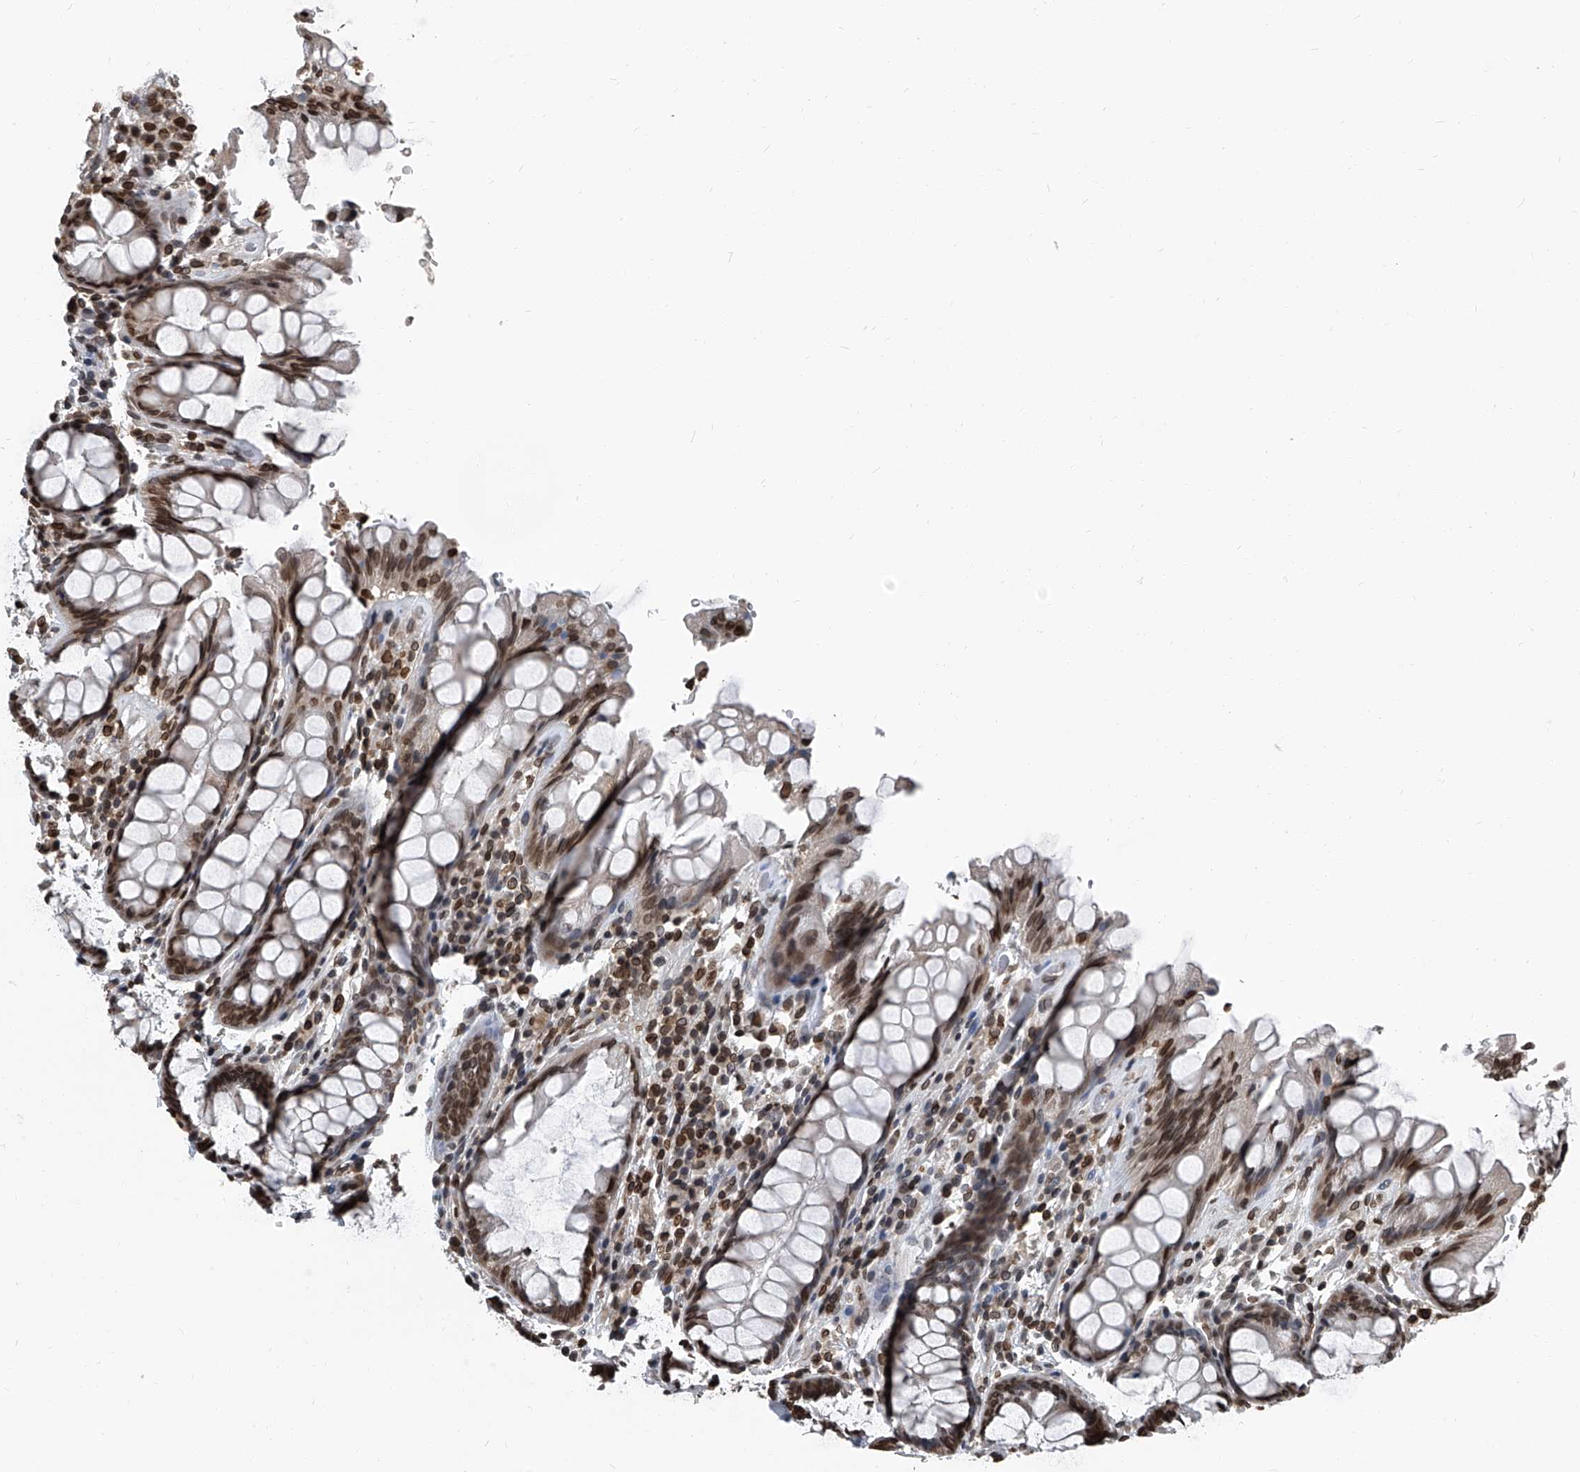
{"staining": {"intensity": "moderate", "quantity": ">75%", "location": "cytoplasmic/membranous,nuclear"}, "tissue": "rectum", "cell_type": "Glandular cells", "image_type": "normal", "snomed": [{"axis": "morphology", "description": "Normal tissue, NOS"}, {"axis": "topography", "description": "Rectum"}], "caption": "Unremarkable rectum shows moderate cytoplasmic/membranous,nuclear positivity in approximately >75% of glandular cells.", "gene": "PHF20", "patient": {"sex": "male", "age": 64}}